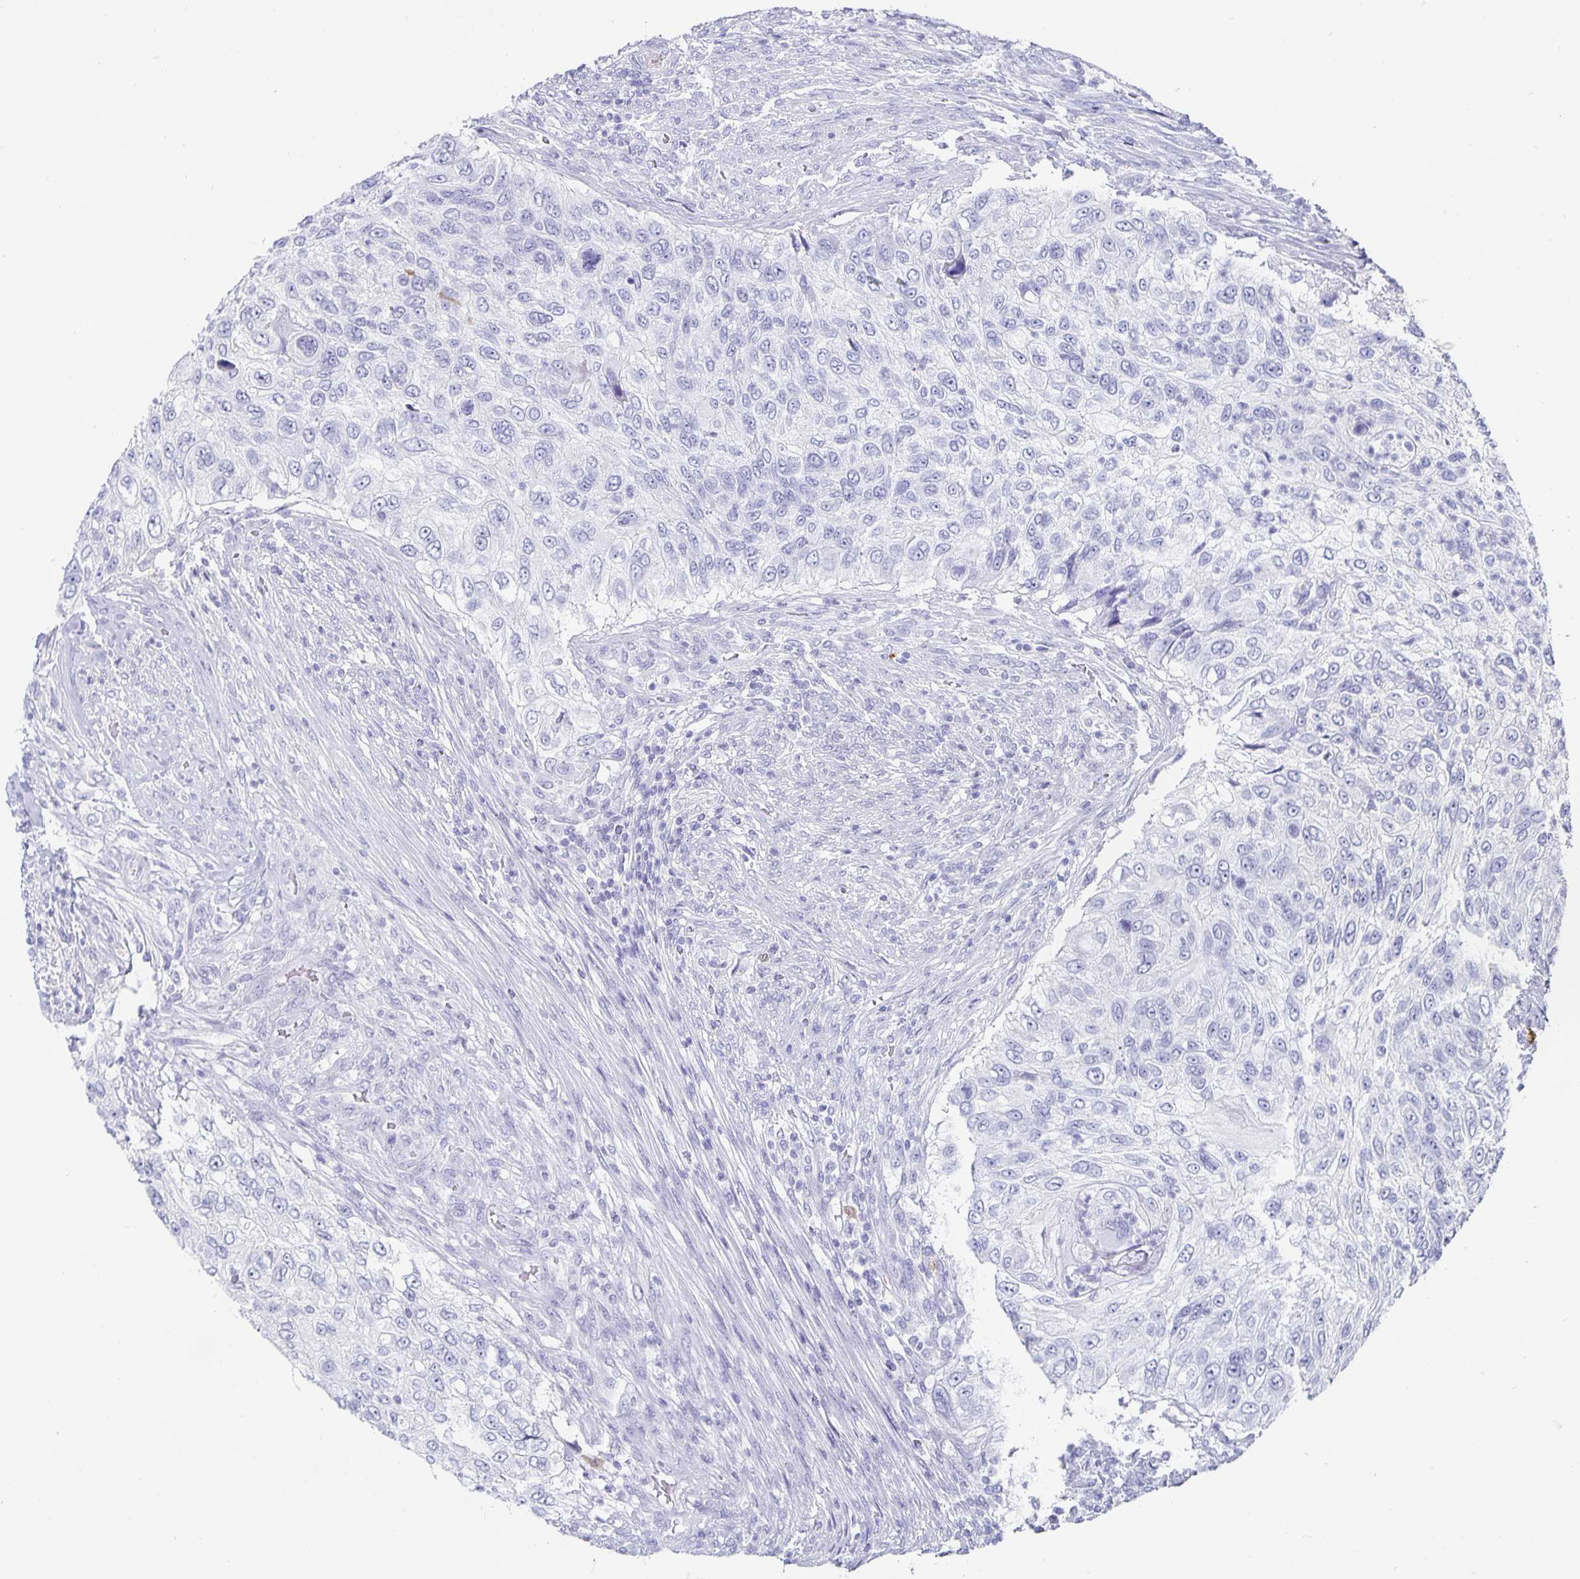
{"staining": {"intensity": "negative", "quantity": "none", "location": "none"}, "tissue": "urothelial cancer", "cell_type": "Tumor cells", "image_type": "cancer", "snomed": [{"axis": "morphology", "description": "Urothelial carcinoma, High grade"}, {"axis": "topography", "description": "Urinary bladder"}], "caption": "This is an IHC micrograph of human urothelial cancer. There is no staining in tumor cells.", "gene": "CHGA", "patient": {"sex": "female", "age": 60}}